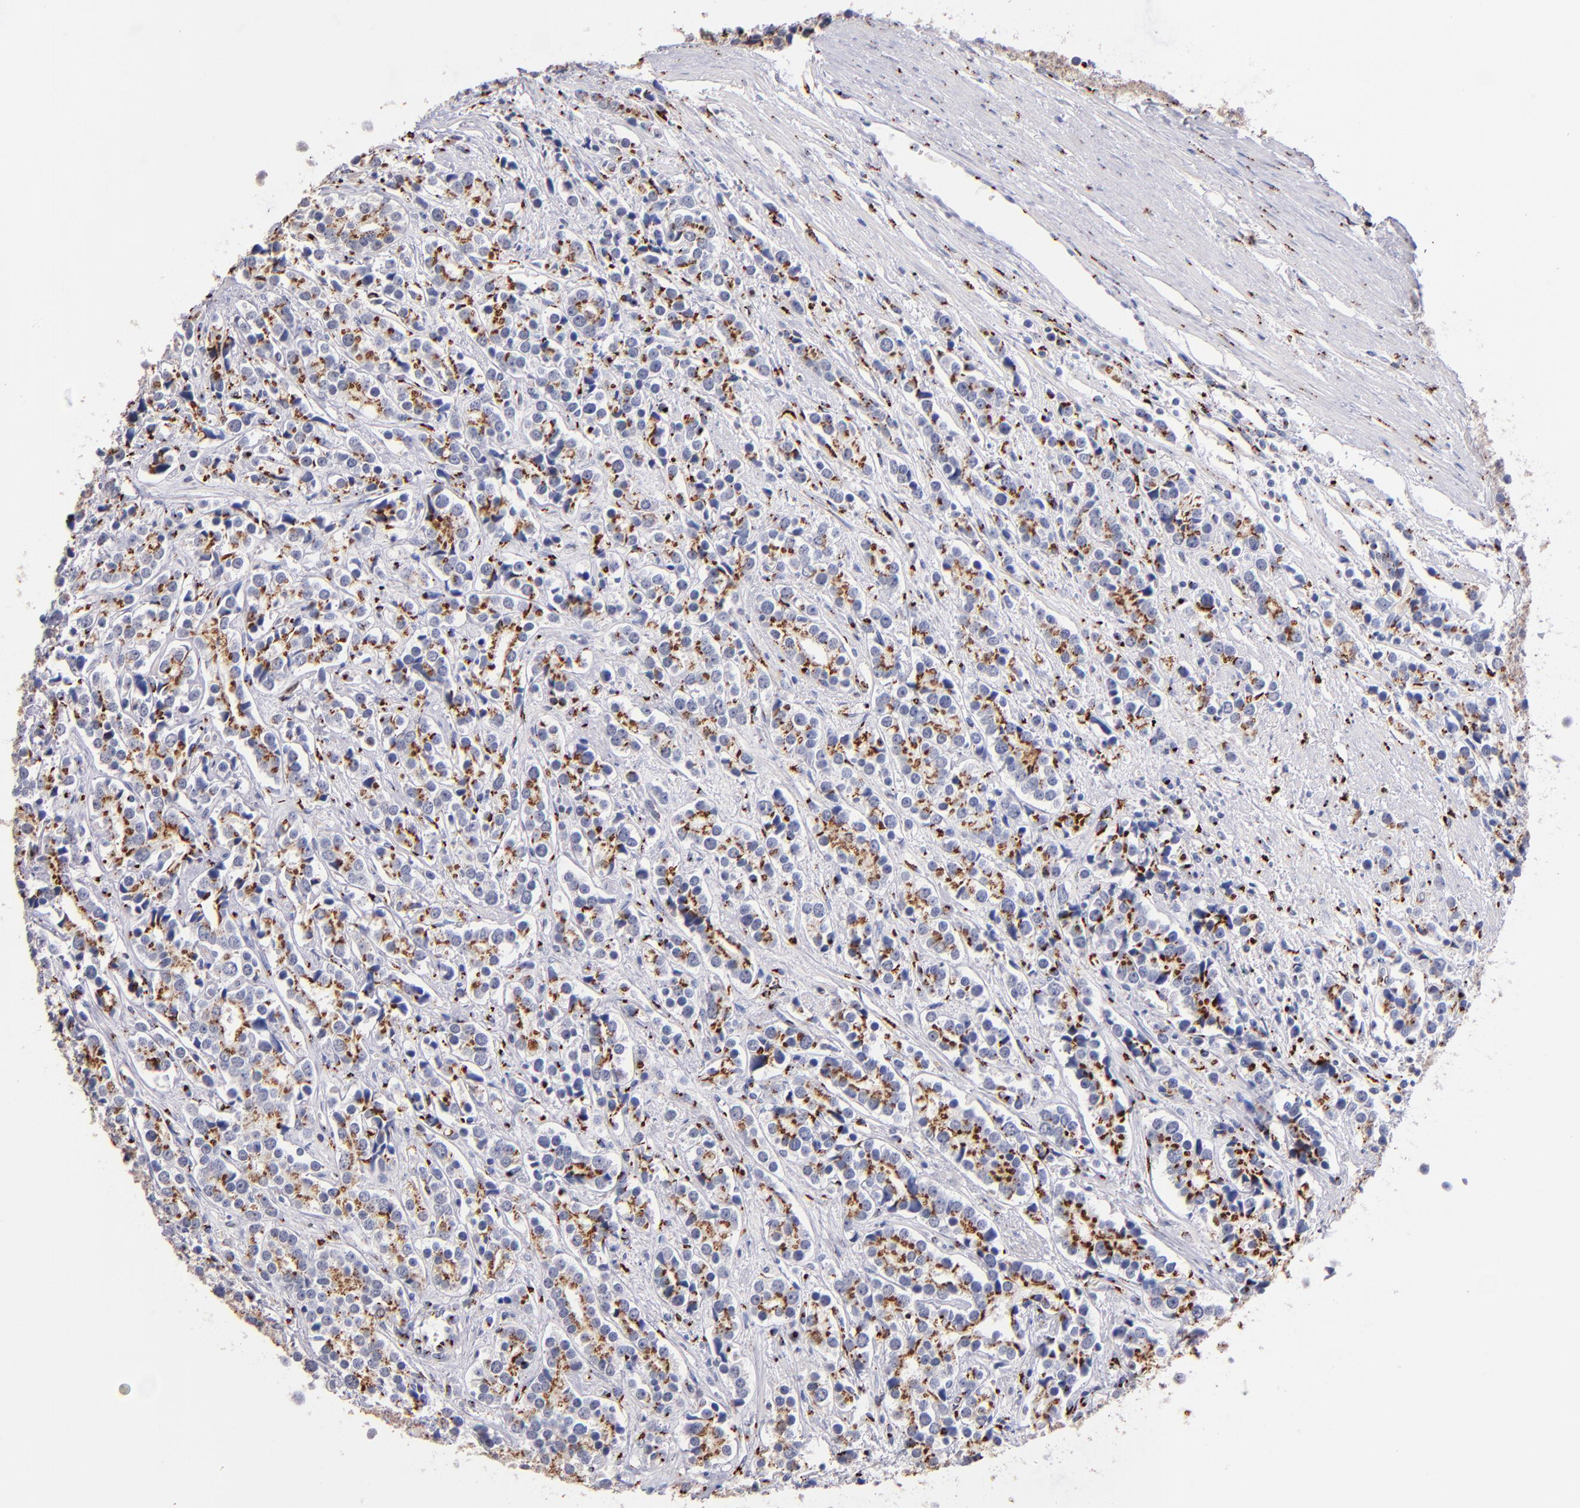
{"staining": {"intensity": "strong", "quantity": ">75%", "location": "cytoplasmic/membranous"}, "tissue": "prostate cancer", "cell_type": "Tumor cells", "image_type": "cancer", "snomed": [{"axis": "morphology", "description": "Adenocarcinoma, High grade"}, {"axis": "topography", "description": "Prostate"}], "caption": "Immunohistochemical staining of prostate cancer (high-grade adenocarcinoma) shows high levels of strong cytoplasmic/membranous protein expression in about >75% of tumor cells.", "gene": "GOLIM4", "patient": {"sex": "male", "age": 71}}